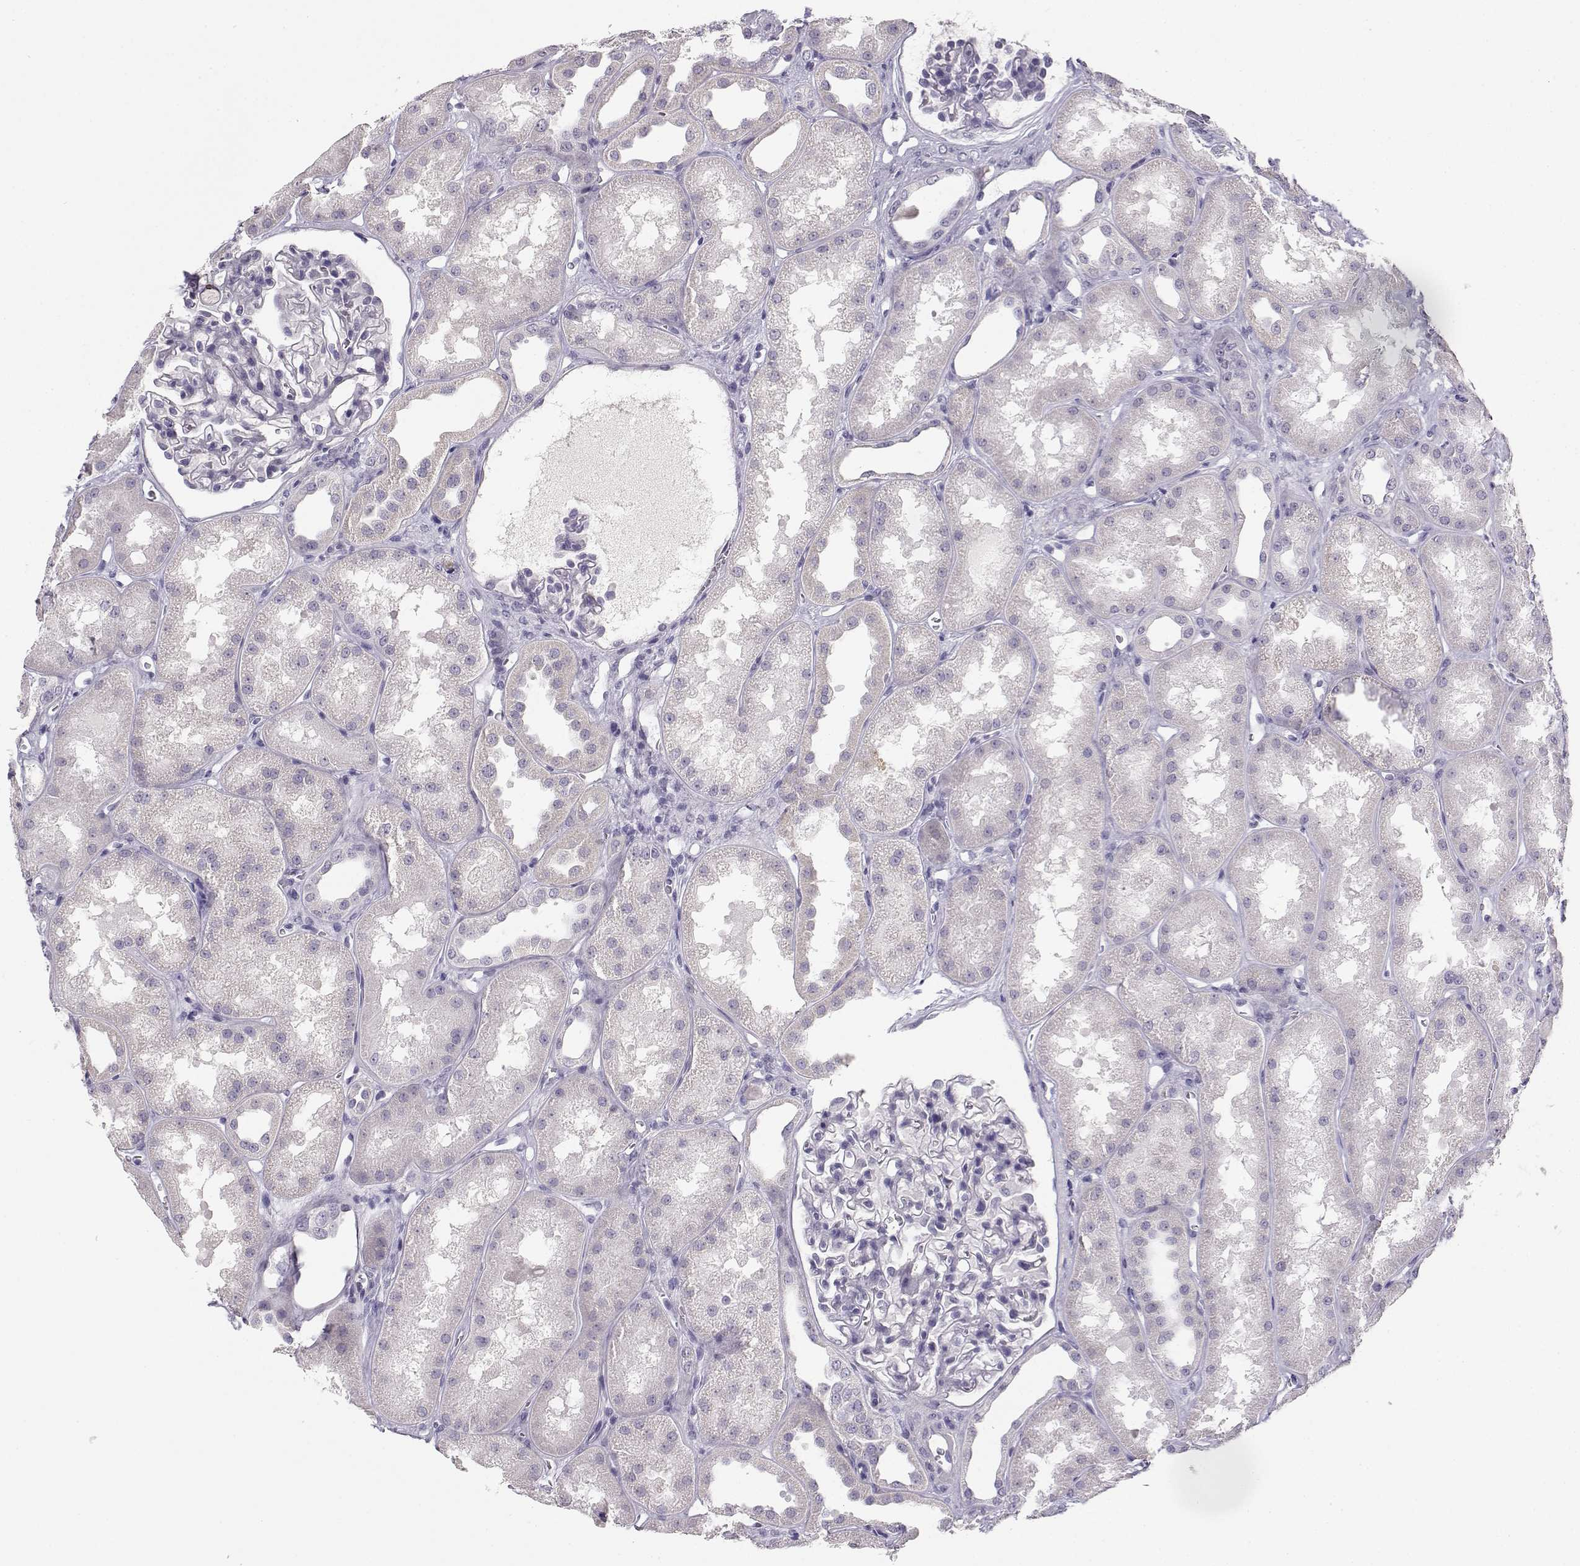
{"staining": {"intensity": "negative", "quantity": "none", "location": "none"}, "tissue": "kidney", "cell_type": "Cells in glomeruli", "image_type": "normal", "snomed": [{"axis": "morphology", "description": "Normal tissue, NOS"}, {"axis": "topography", "description": "Kidney"}], "caption": "Kidney was stained to show a protein in brown. There is no significant expression in cells in glomeruli. (Stains: DAB (3,3'-diaminobenzidine) immunohistochemistry with hematoxylin counter stain, Microscopy: brightfield microscopy at high magnification).", "gene": "NUTM1", "patient": {"sex": "male", "age": 61}}